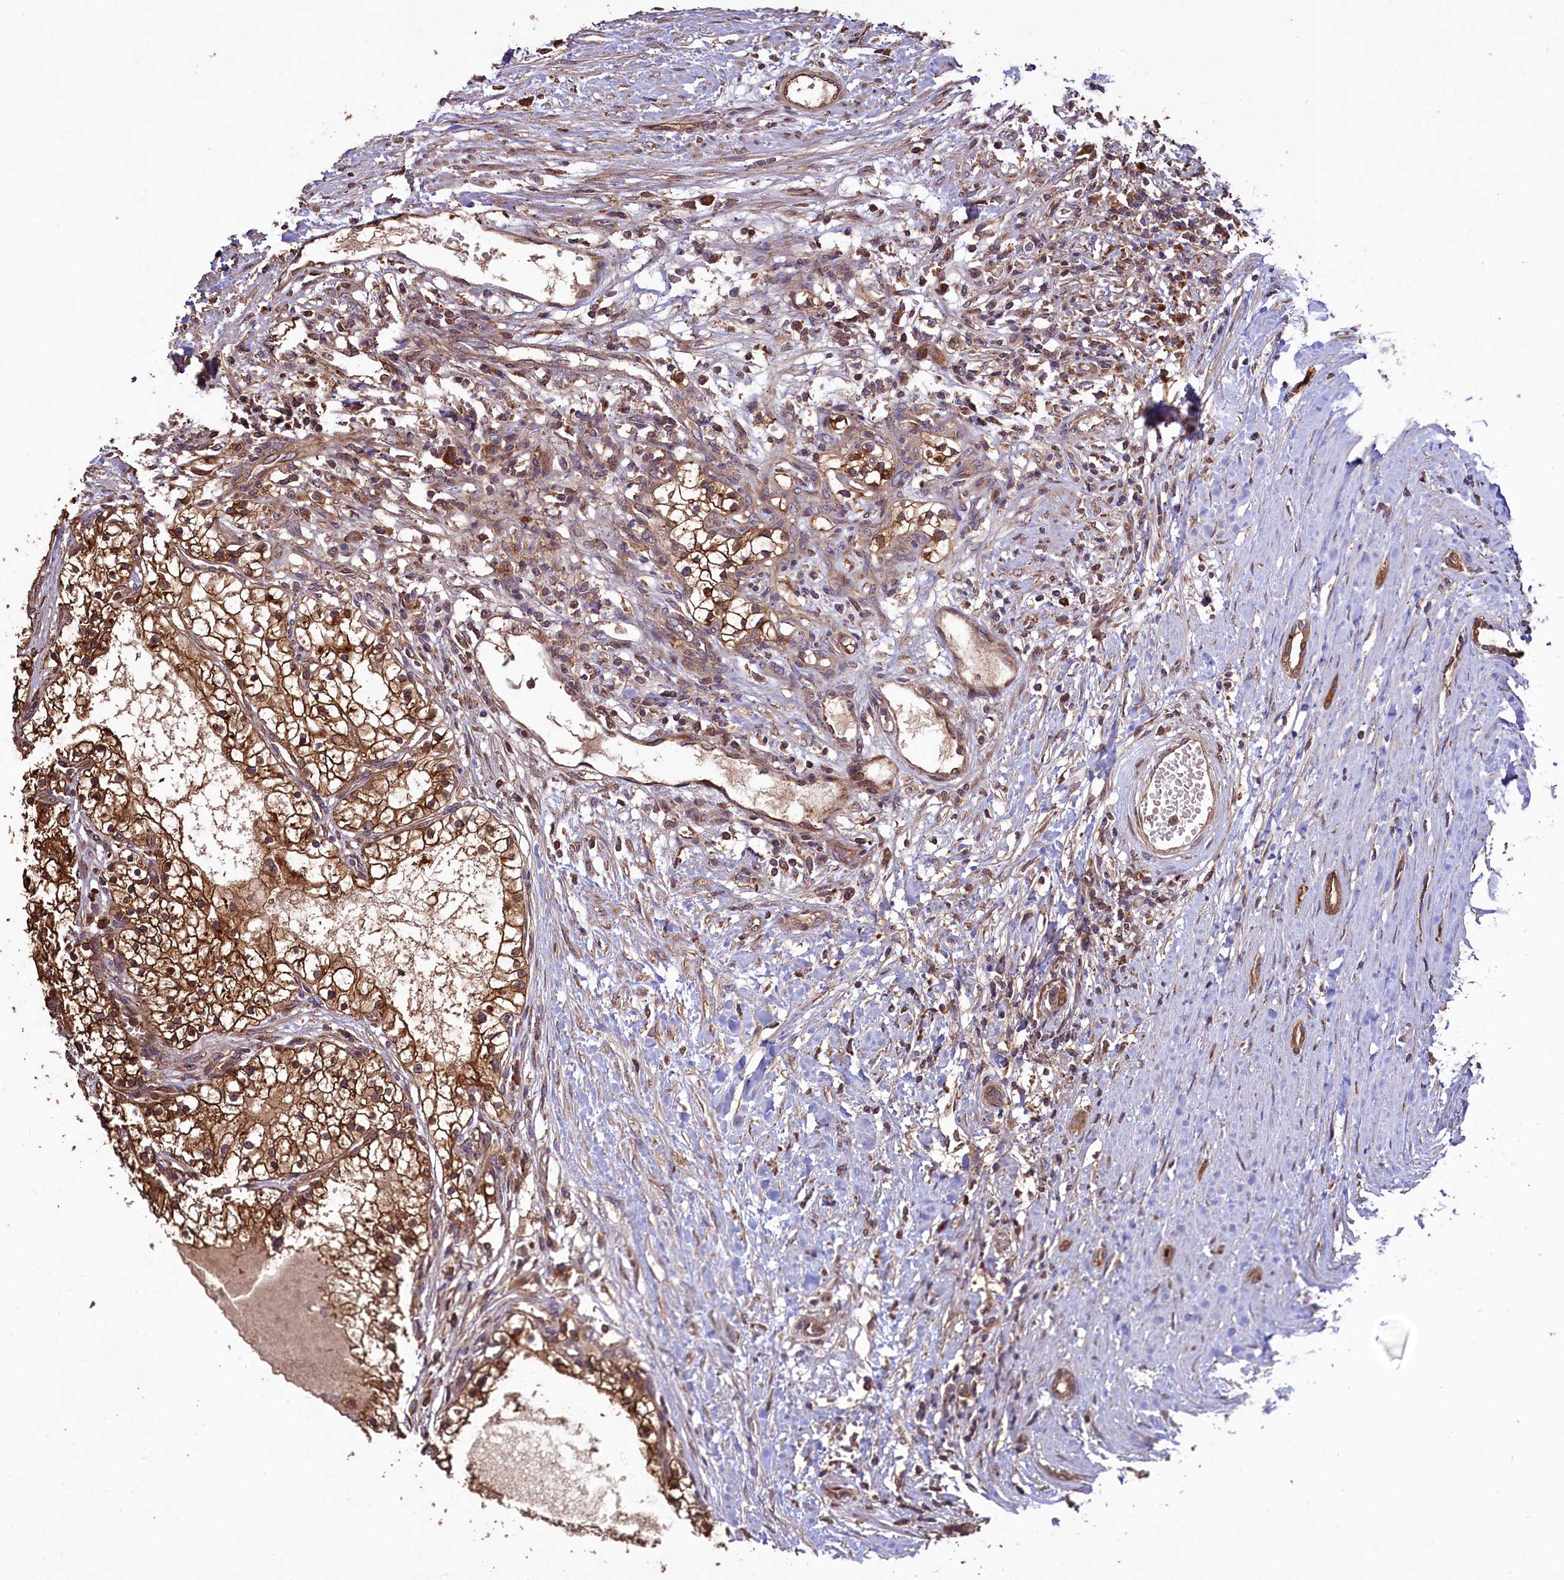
{"staining": {"intensity": "strong", "quantity": ">75%", "location": "cytoplasmic/membranous"}, "tissue": "renal cancer", "cell_type": "Tumor cells", "image_type": "cancer", "snomed": [{"axis": "morphology", "description": "Normal tissue, NOS"}, {"axis": "morphology", "description": "Adenocarcinoma, NOS"}, {"axis": "topography", "description": "Kidney"}], "caption": "Immunohistochemistry (DAB) staining of human adenocarcinoma (renal) demonstrates strong cytoplasmic/membranous protein expression in about >75% of tumor cells.", "gene": "TMEM98", "patient": {"sex": "male", "age": 68}}